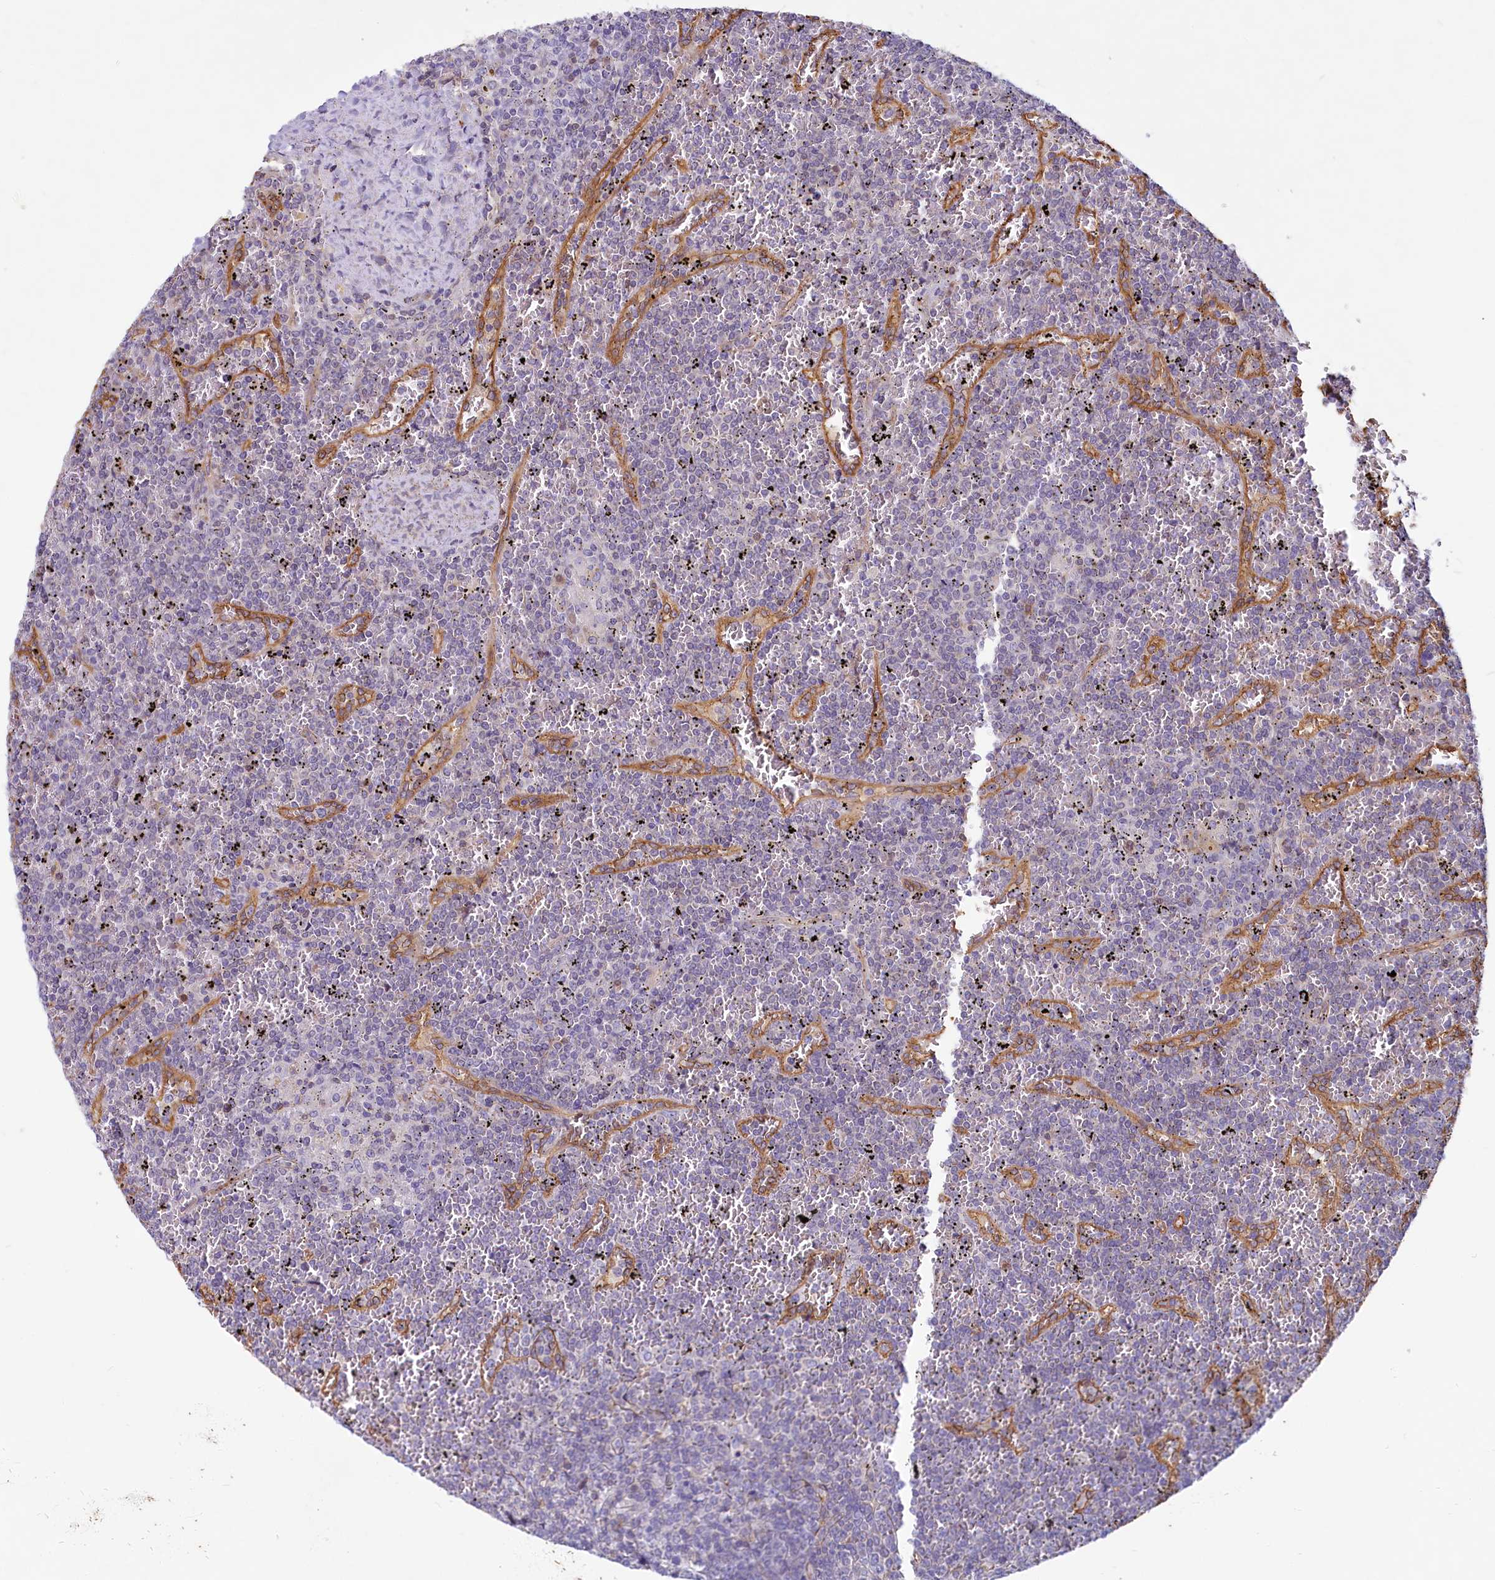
{"staining": {"intensity": "negative", "quantity": "none", "location": "none"}, "tissue": "lymphoma", "cell_type": "Tumor cells", "image_type": "cancer", "snomed": [{"axis": "morphology", "description": "Malignant lymphoma, non-Hodgkin's type, Low grade"}, {"axis": "topography", "description": "Spleen"}], "caption": "Photomicrograph shows no protein staining in tumor cells of low-grade malignant lymphoma, non-Hodgkin's type tissue.", "gene": "LMOD3", "patient": {"sex": "female", "age": 19}}